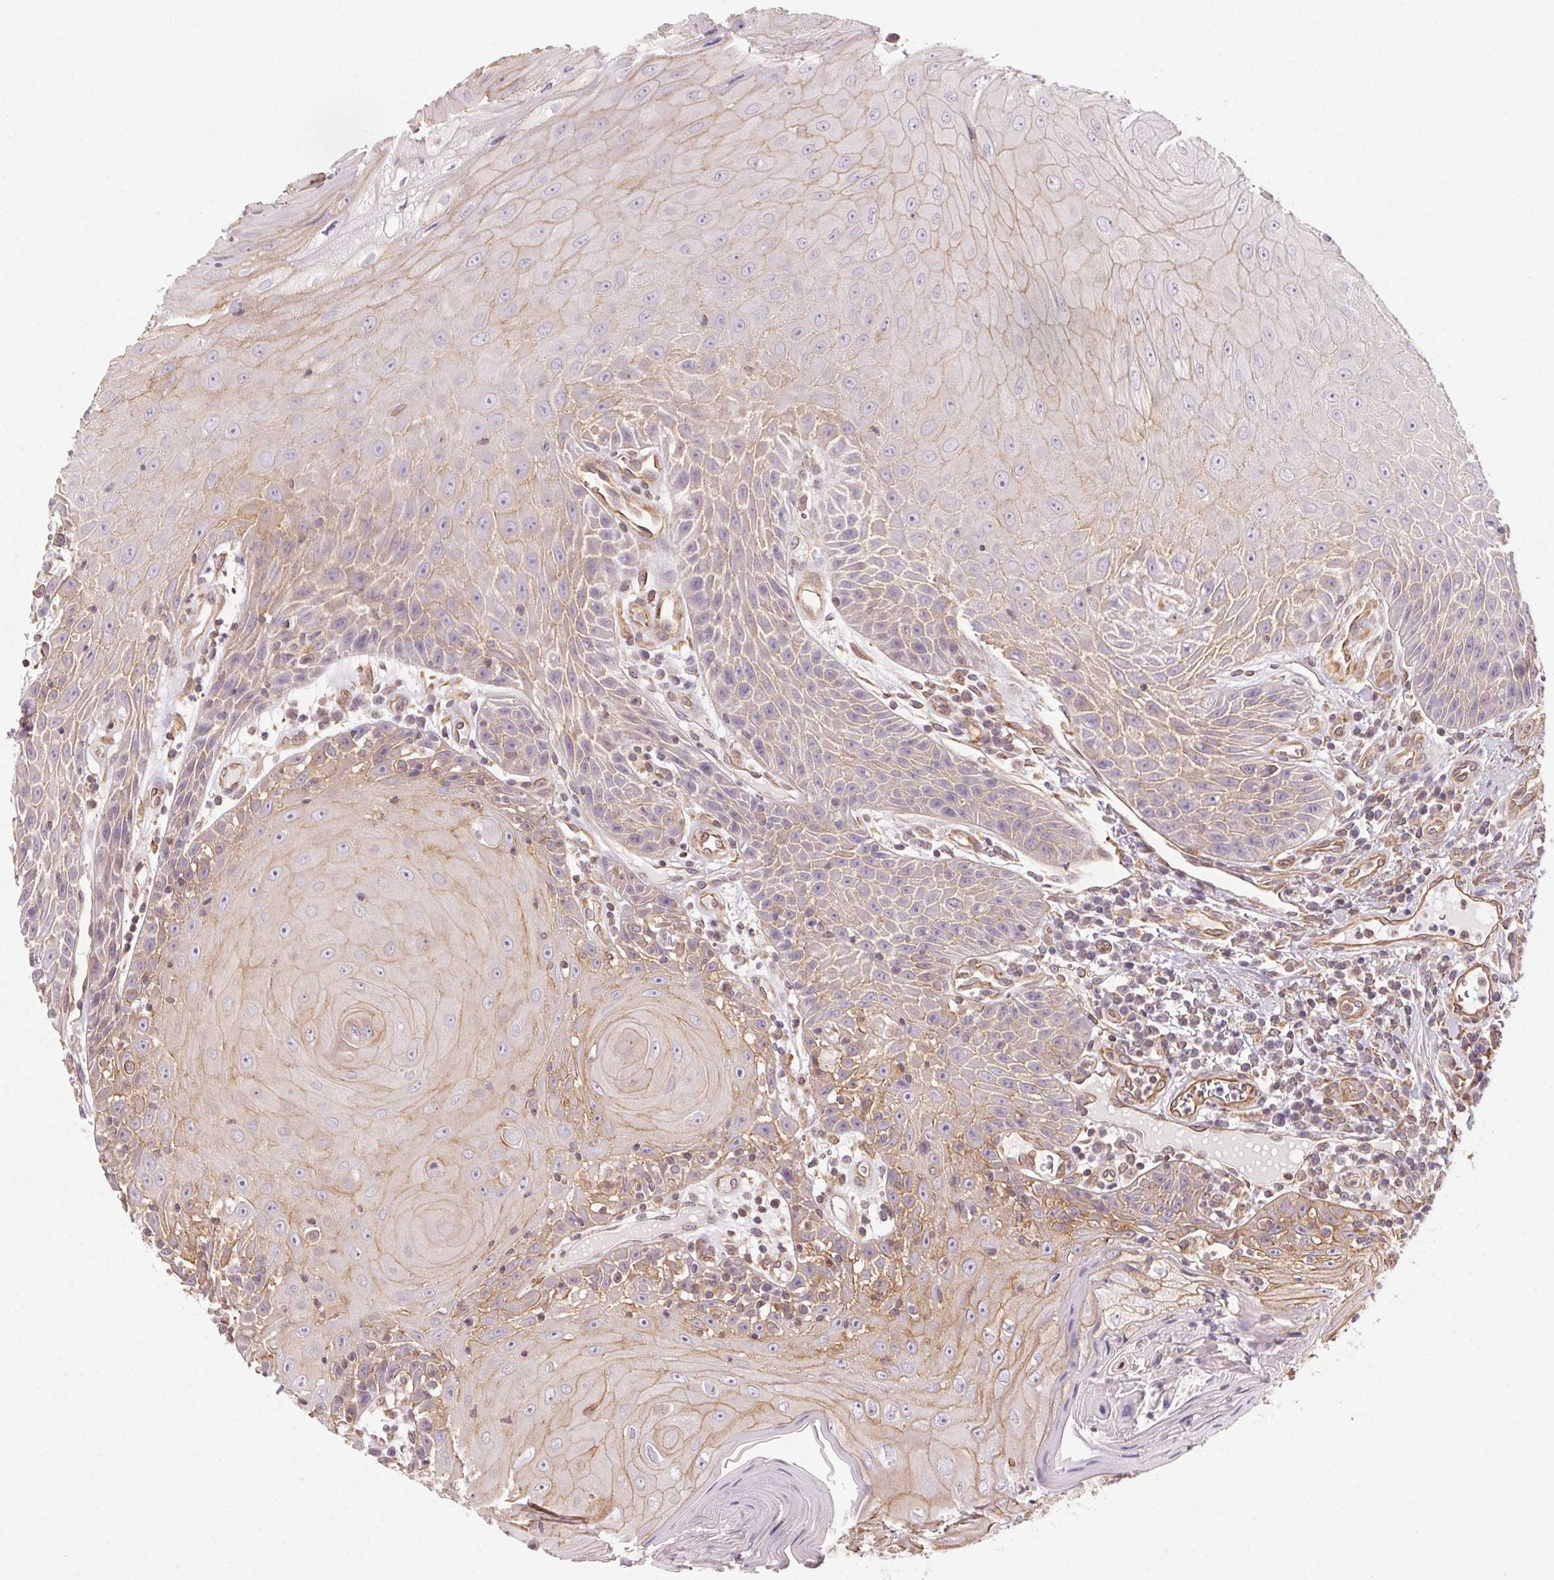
{"staining": {"intensity": "moderate", "quantity": "<25%", "location": "cytoplasmic/membranous"}, "tissue": "head and neck cancer", "cell_type": "Tumor cells", "image_type": "cancer", "snomed": [{"axis": "morphology", "description": "Squamous cell carcinoma, NOS"}, {"axis": "topography", "description": "Head-Neck"}], "caption": "There is low levels of moderate cytoplasmic/membranous staining in tumor cells of head and neck cancer (squamous cell carcinoma), as demonstrated by immunohistochemical staining (brown color).", "gene": "PLA2G4F", "patient": {"sex": "male", "age": 52}}